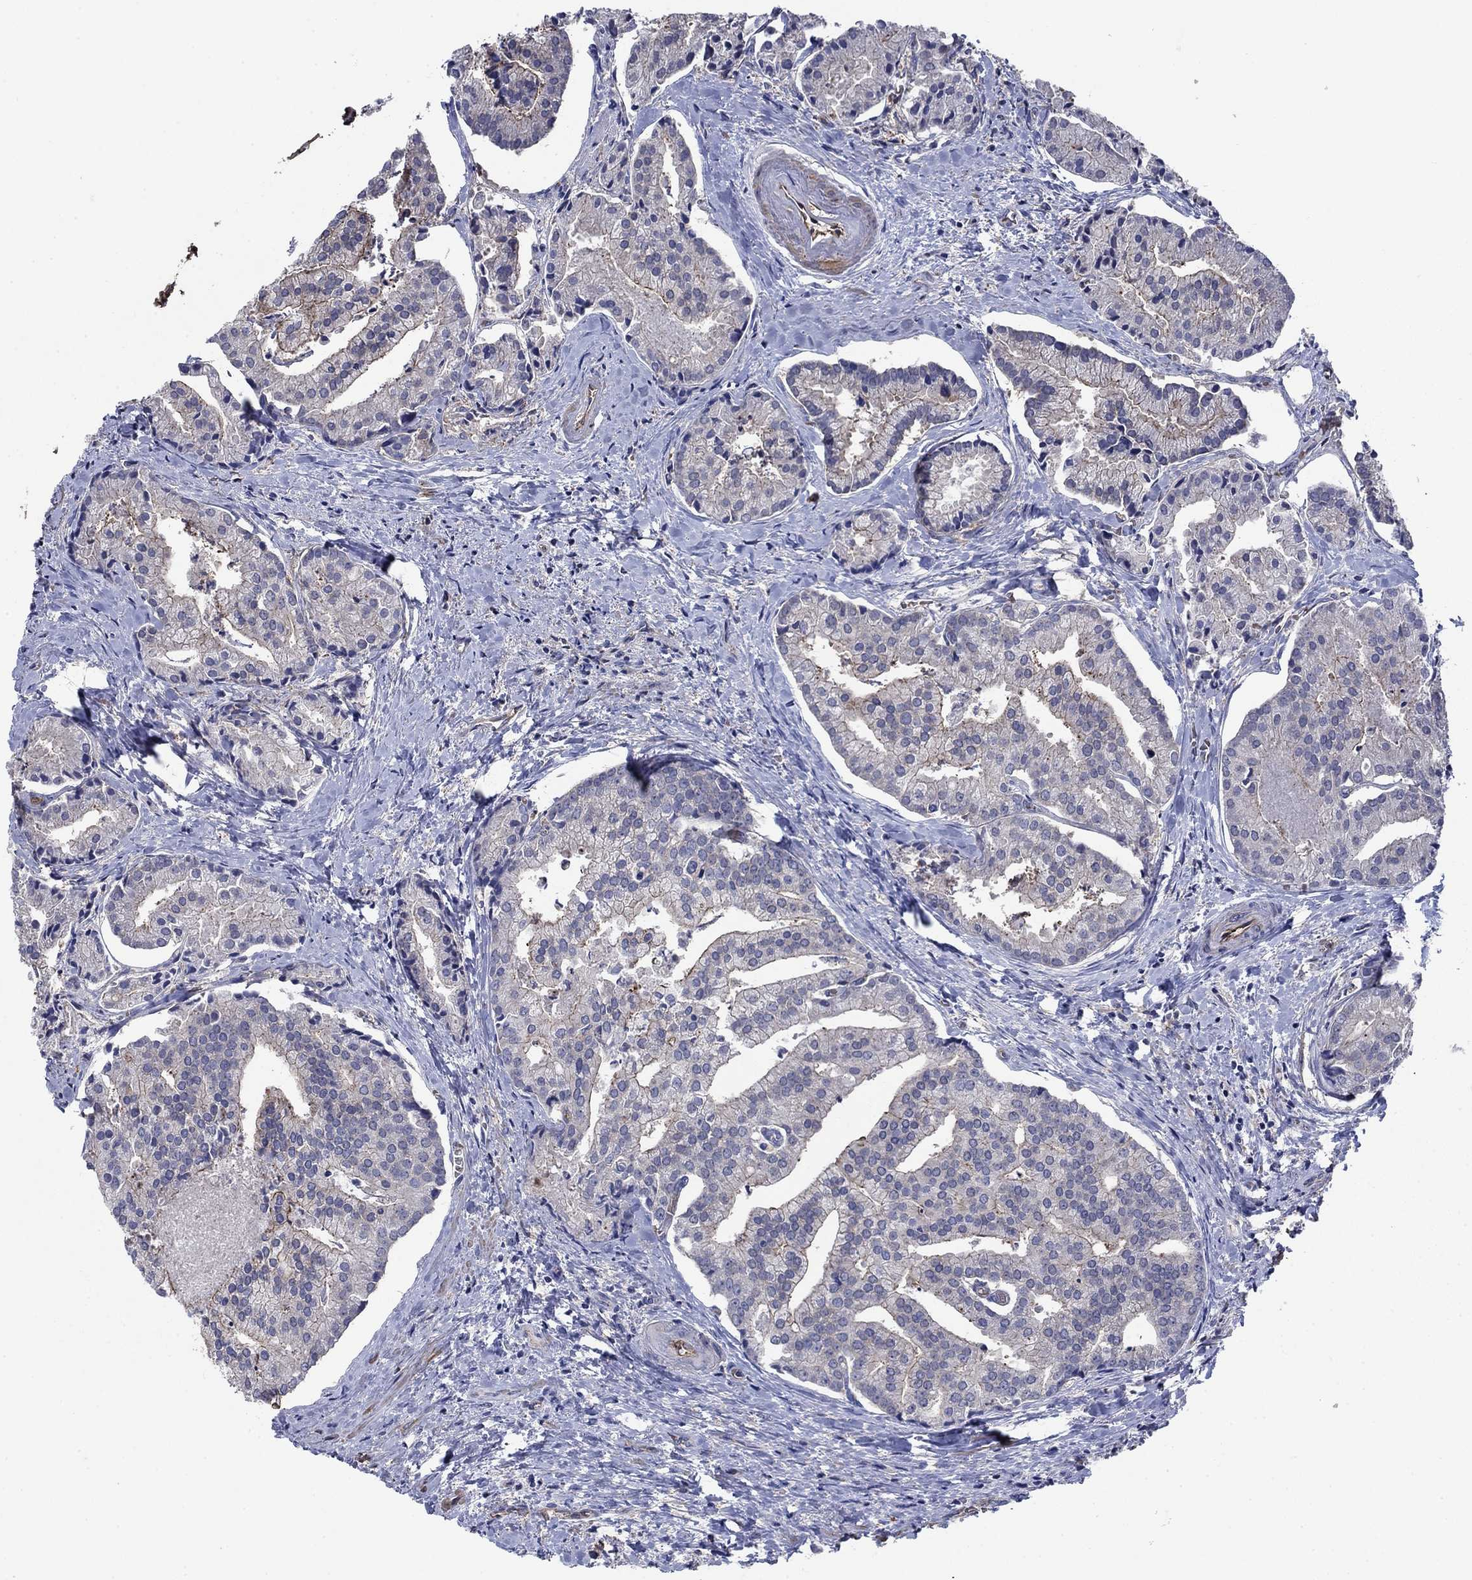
{"staining": {"intensity": "weak", "quantity": "<25%", "location": "cytoplasmic/membranous"}, "tissue": "prostate cancer", "cell_type": "Tumor cells", "image_type": "cancer", "snomed": [{"axis": "morphology", "description": "Adenocarcinoma, NOS"}, {"axis": "topography", "description": "Prostate and seminal vesicle, NOS"}, {"axis": "topography", "description": "Prostate"}], "caption": "Immunohistochemistry of prostate cancer (adenocarcinoma) displays no positivity in tumor cells. Nuclei are stained in blue.", "gene": "FLNC", "patient": {"sex": "male", "age": 44}}